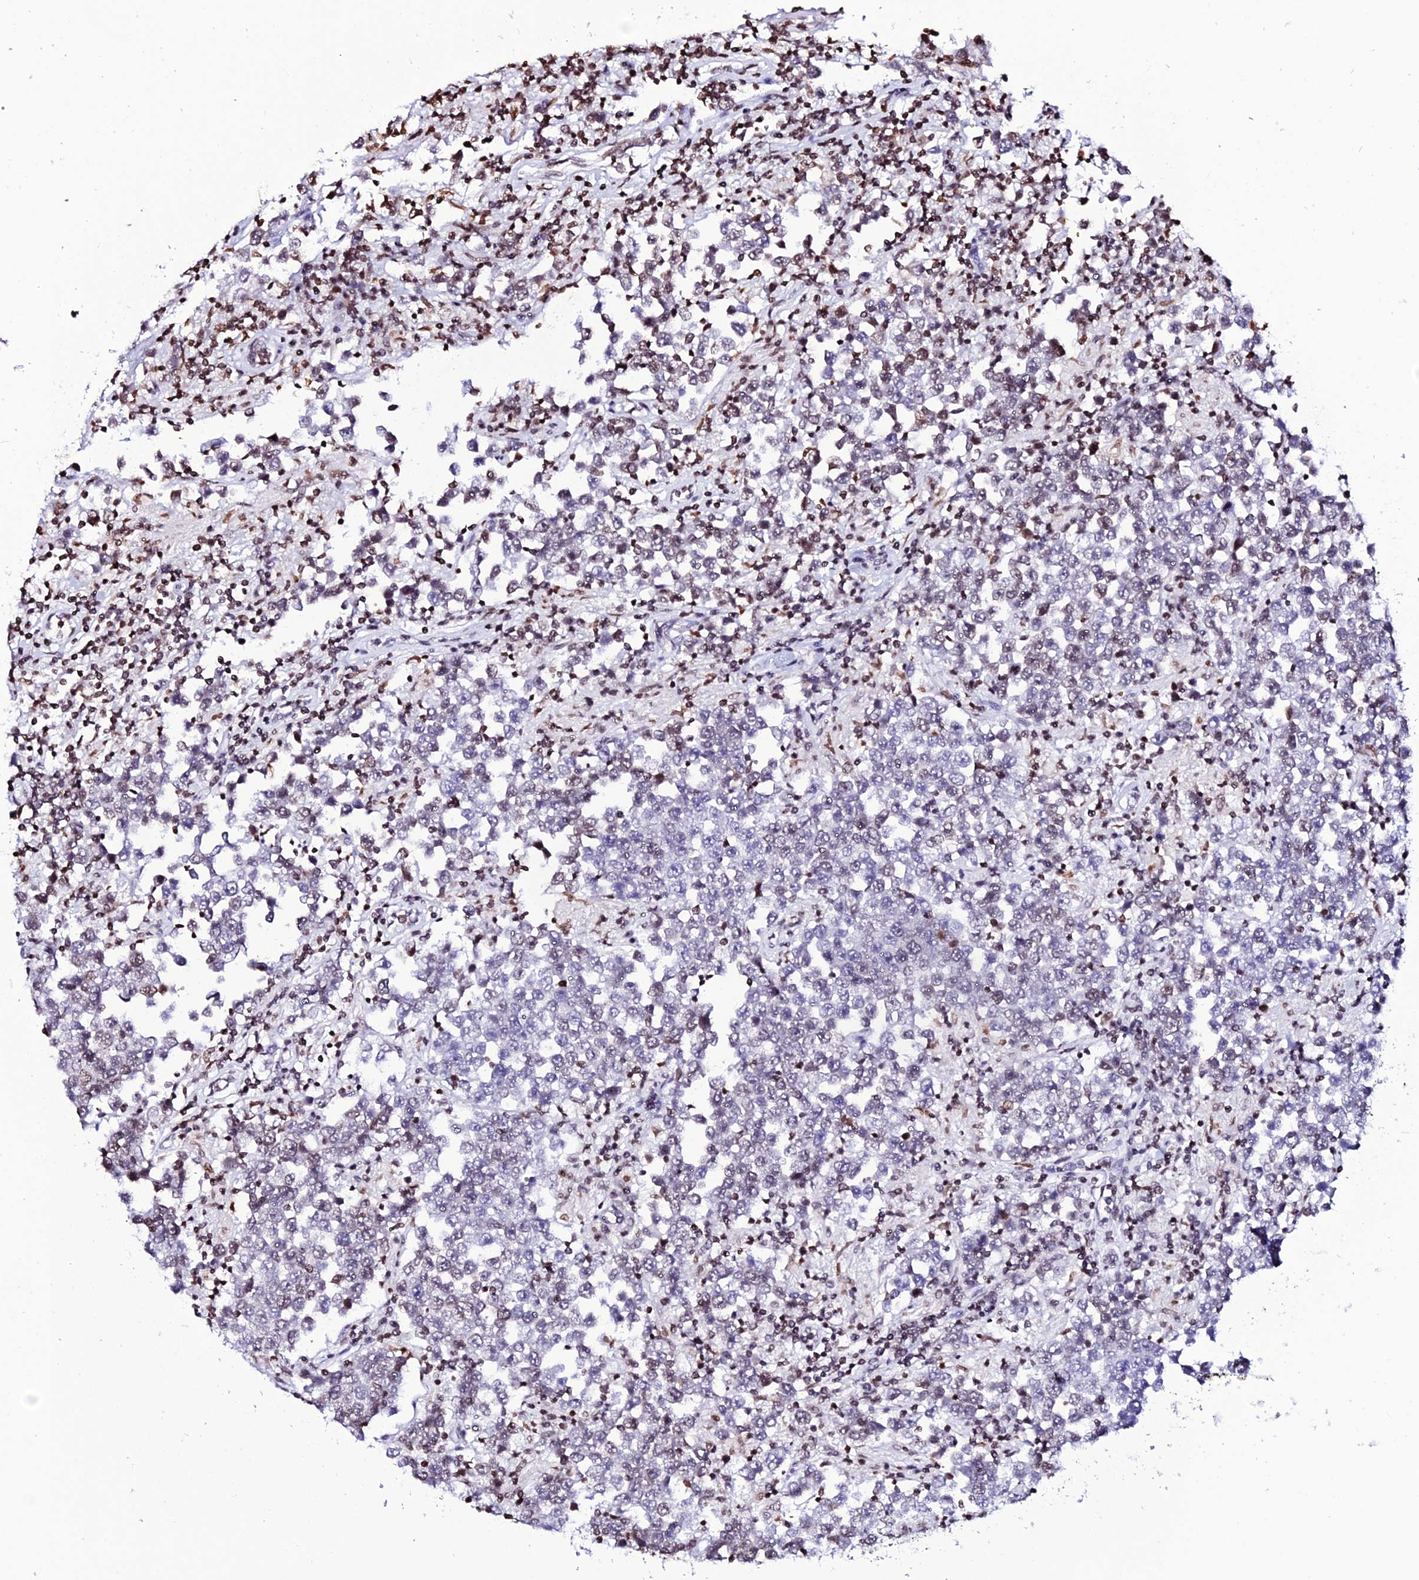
{"staining": {"intensity": "weak", "quantity": "<25%", "location": "nuclear"}, "tissue": "testis cancer", "cell_type": "Tumor cells", "image_type": "cancer", "snomed": [{"axis": "morphology", "description": "Normal tissue, NOS"}, {"axis": "morphology", "description": "Urothelial carcinoma, High grade"}, {"axis": "morphology", "description": "Seminoma, NOS"}, {"axis": "morphology", "description": "Carcinoma, Embryonal, NOS"}, {"axis": "topography", "description": "Urinary bladder"}, {"axis": "topography", "description": "Testis"}], "caption": "This histopathology image is of seminoma (testis) stained with immunohistochemistry (IHC) to label a protein in brown with the nuclei are counter-stained blue. There is no staining in tumor cells.", "gene": "MACROH2A2", "patient": {"sex": "male", "age": 41}}